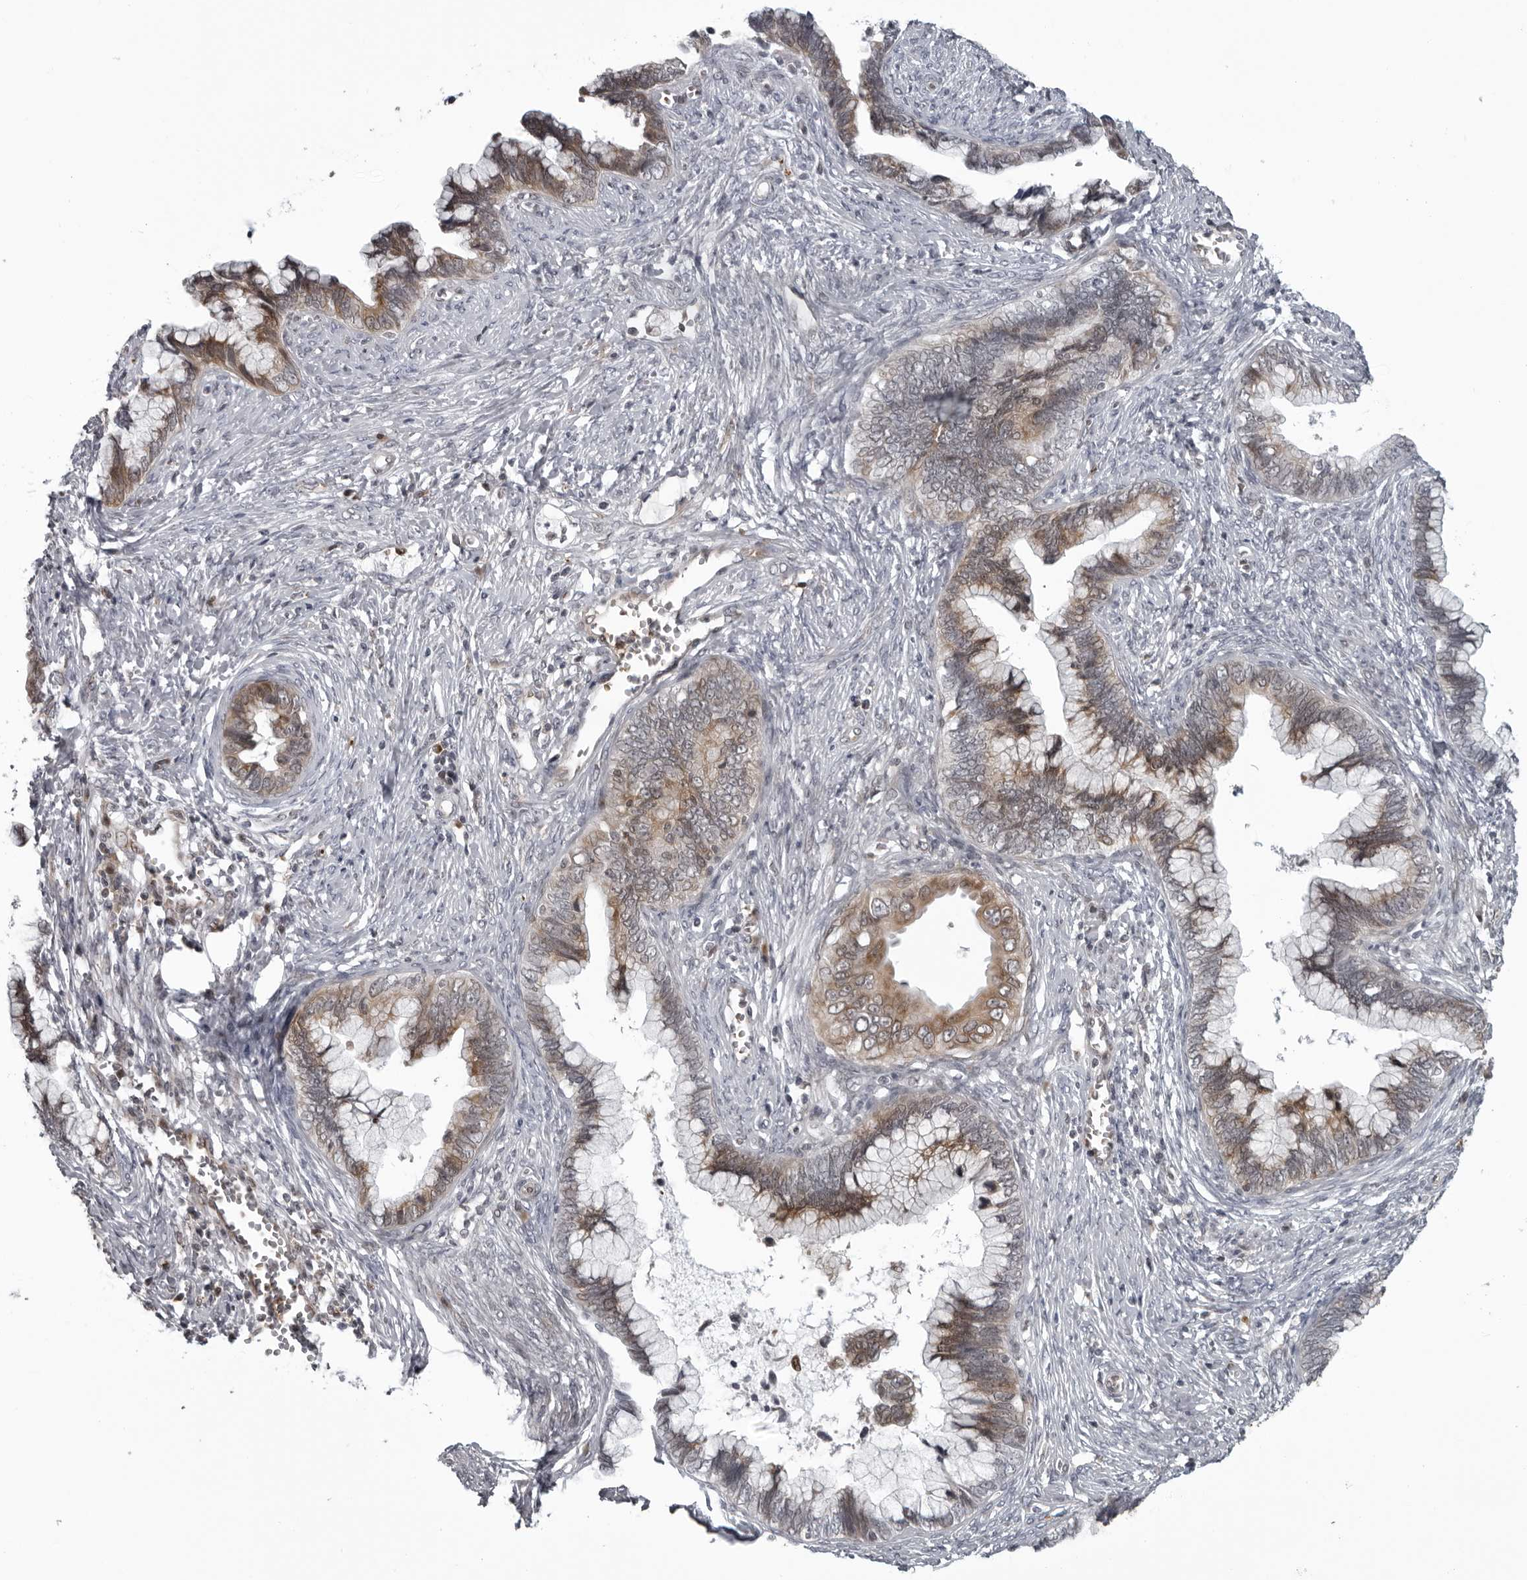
{"staining": {"intensity": "moderate", "quantity": ">75%", "location": "cytoplasmic/membranous"}, "tissue": "cervical cancer", "cell_type": "Tumor cells", "image_type": "cancer", "snomed": [{"axis": "morphology", "description": "Adenocarcinoma, NOS"}, {"axis": "topography", "description": "Cervix"}], "caption": "Brown immunohistochemical staining in human cervical cancer (adenocarcinoma) demonstrates moderate cytoplasmic/membranous staining in about >75% of tumor cells. Using DAB (3,3'-diaminobenzidine) (brown) and hematoxylin (blue) stains, captured at high magnification using brightfield microscopy.", "gene": "THOP1", "patient": {"sex": "female", "age": 44}}